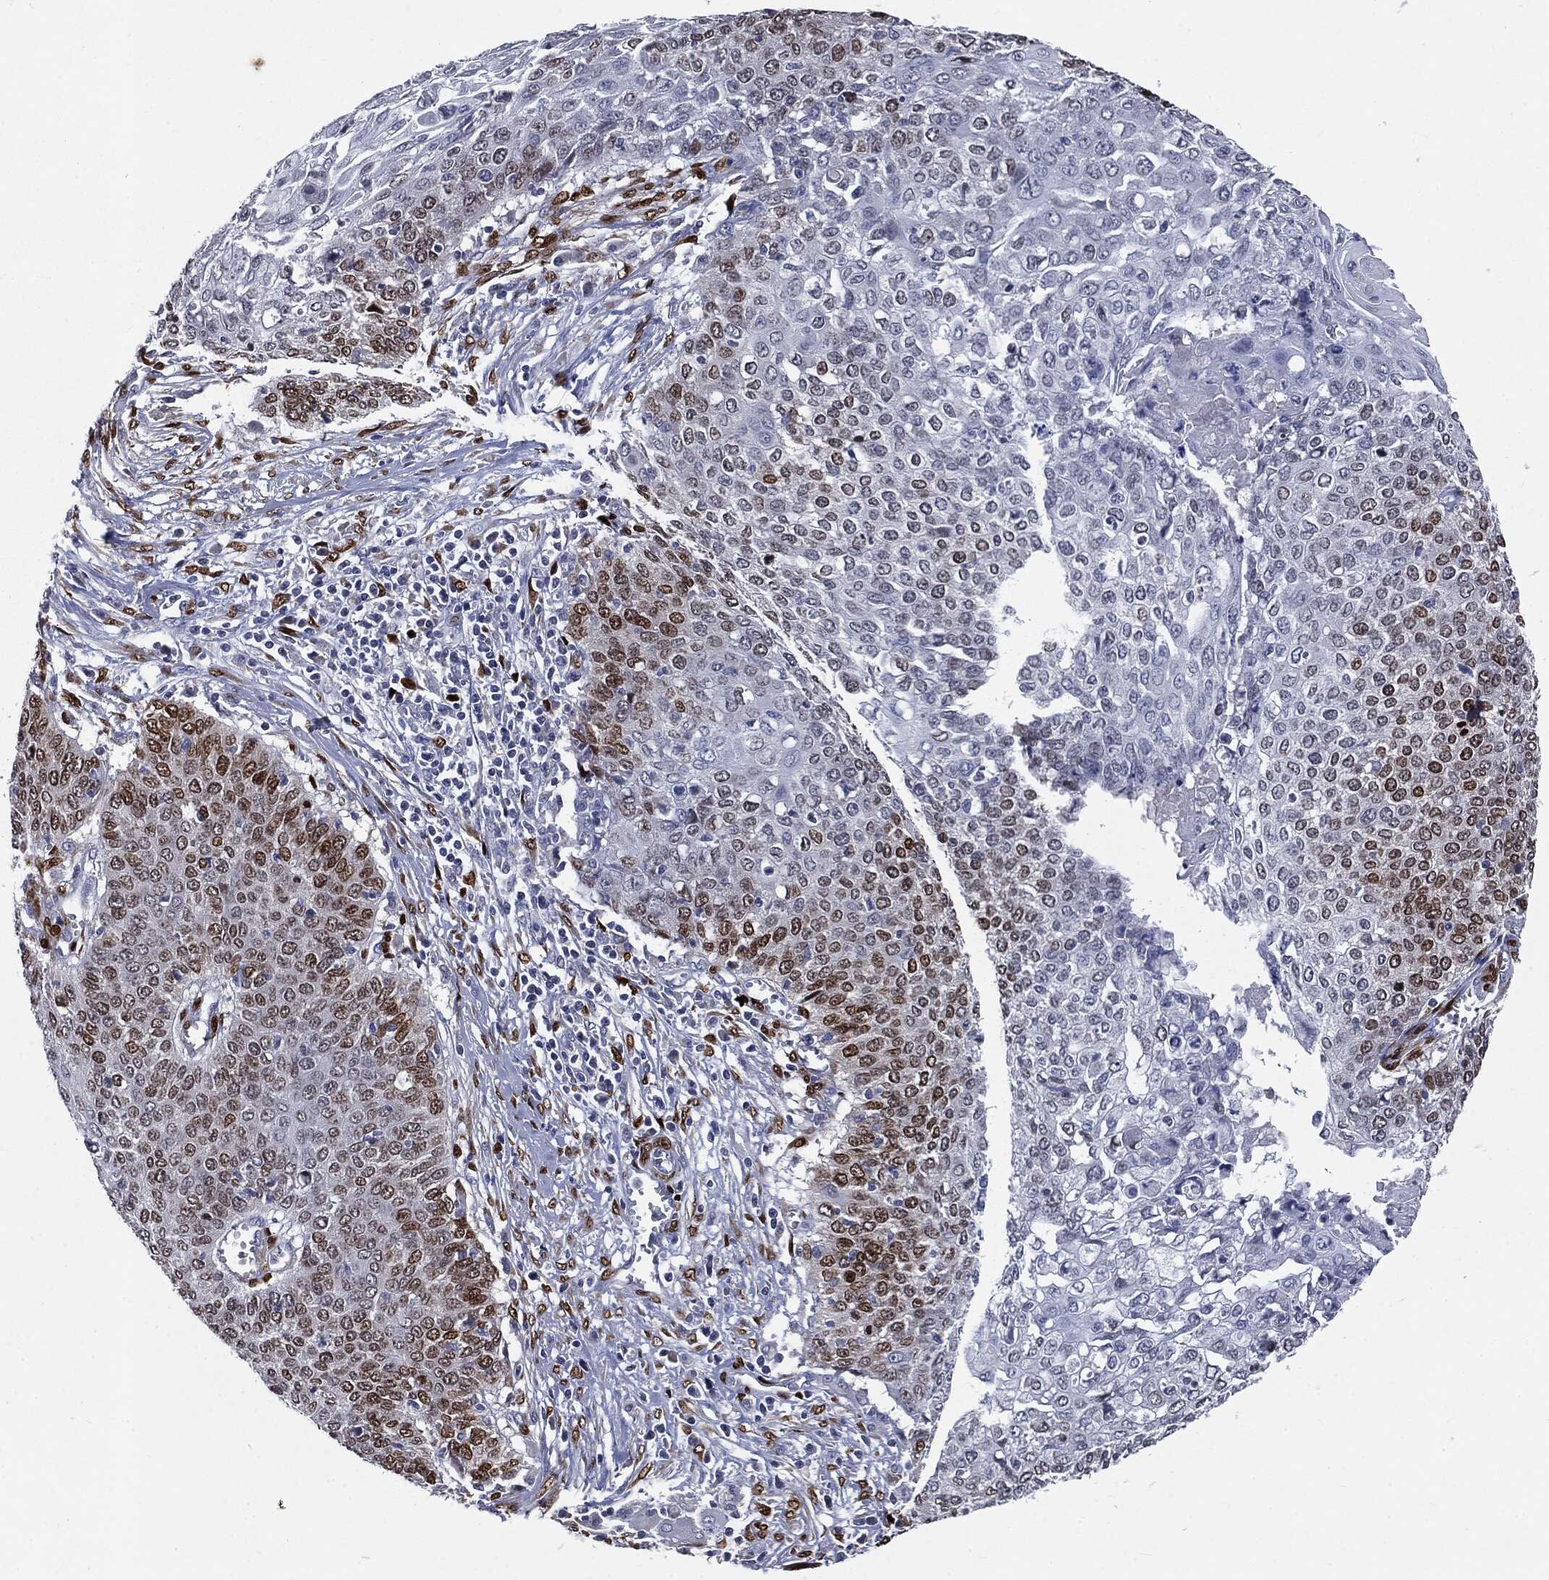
{"staining": {"intensity": "strong", "quantity": "<25%", "location": "nuclear"}, "tissue": "cervical cancer", "cell_type": "Tumor cells", "image_type": "cancer", "snomed": [{"axis": "morphology", "description": "Squamous cell carcinoma, NOS"}, {"axis": "topography", "description": "Cervix"}], "caption": "Tumor cells demonstrate strong nuclear expression in approximately <25% of cells in cervical cancer (squamous cell carcinoma).", "gene": "CASD1", "patient": {"sex": "female", "age": 39}}